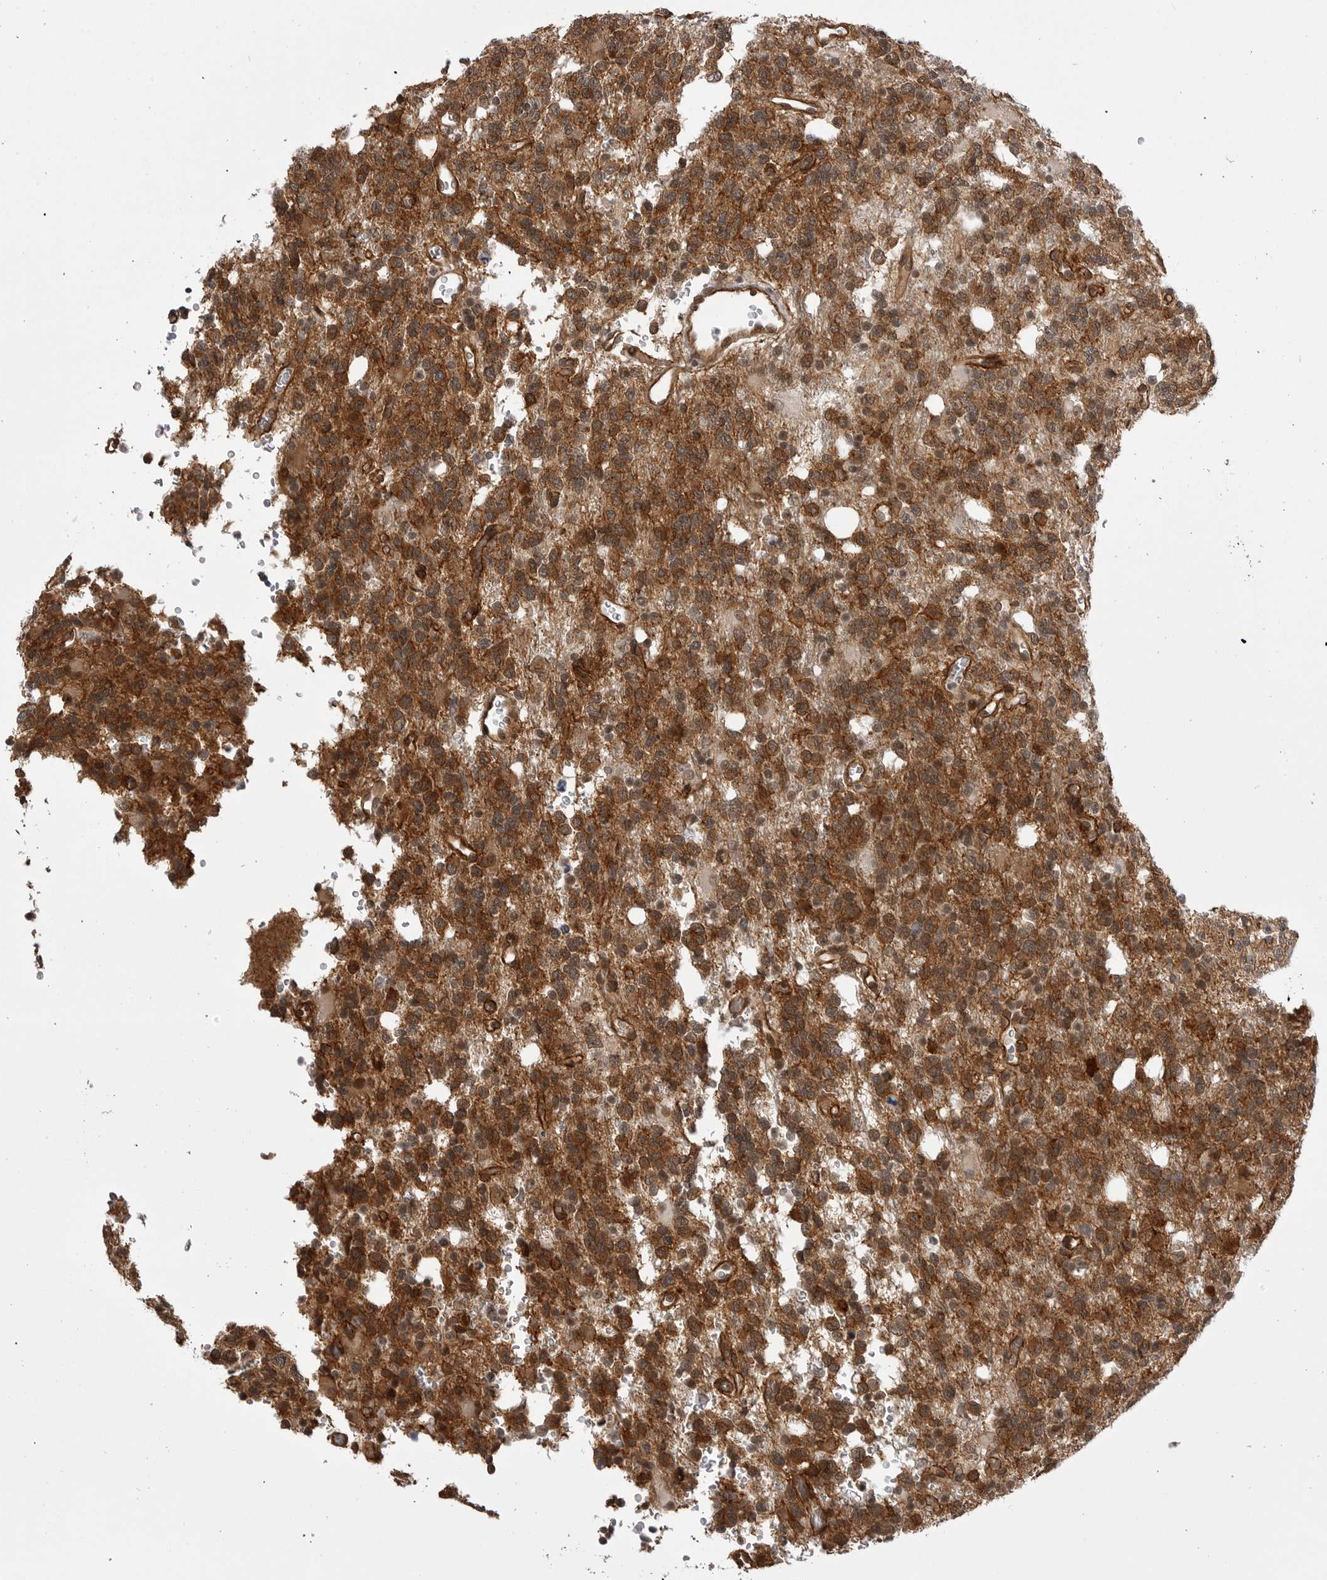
{"staining": {"intensity": "strong", "quantity": ">75%", "location": "cytoplasmic/membranous"}, "tissue": "glioma", "cell_type": "Tumor cells", "image_type": "cancer", "snomed": [{"axis": "morphology", "description": "Glioma, malignant, High grade"}, {"axis": "topography", "description": "Brain"}], "caption": "Immunohistochemistry micrograph of neoplastic tissue: high-grade glioma (malignant) stained using immunohistochemistry shows high levels of strong protein expression localized specifically in the cytoplasmic/membranous of tumor cells, appearing as a cytoplasmic/membranous brown color.", "gene": "SORBS1", "patient": {"sex": "female", "age": 62}}